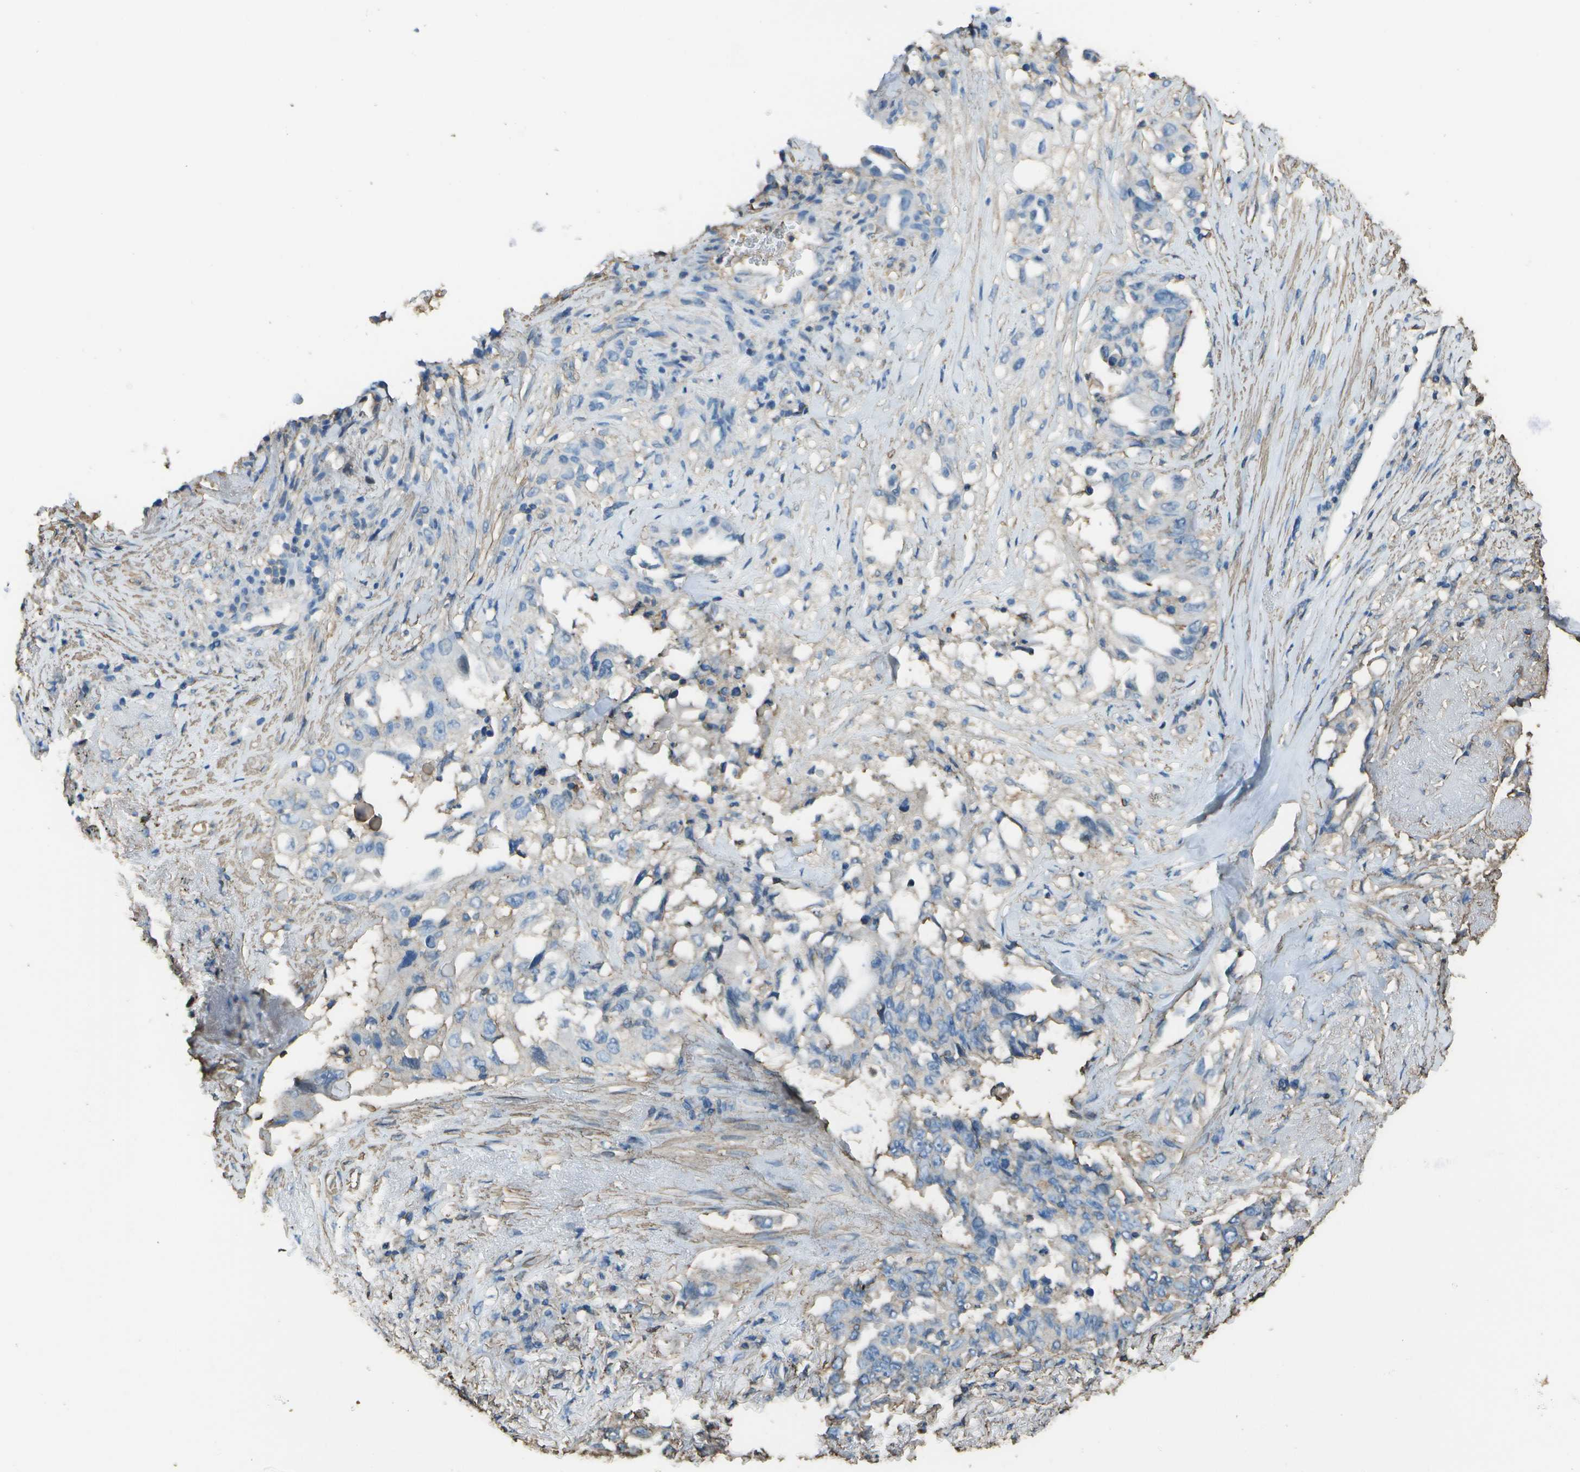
{"staining": {"intensity": "negative", "quantity": "none", "location": "none"}, "tissue": "lung cancer", "cell_type": "Tumor cells", "image_type": "cancer", "snomed": [{"axis": "morphology", "description": "Adenocarcinoma, NOS"}, {"axis": "topography", "description": "Lung"}], "caption": "Immunohistochemistry (IHC) of human lung cancer (adenocarcinoma) shows no expression in tumor cells.", "gene": "CYP4F11", "patient": {"sex": "female", "age": 51}}